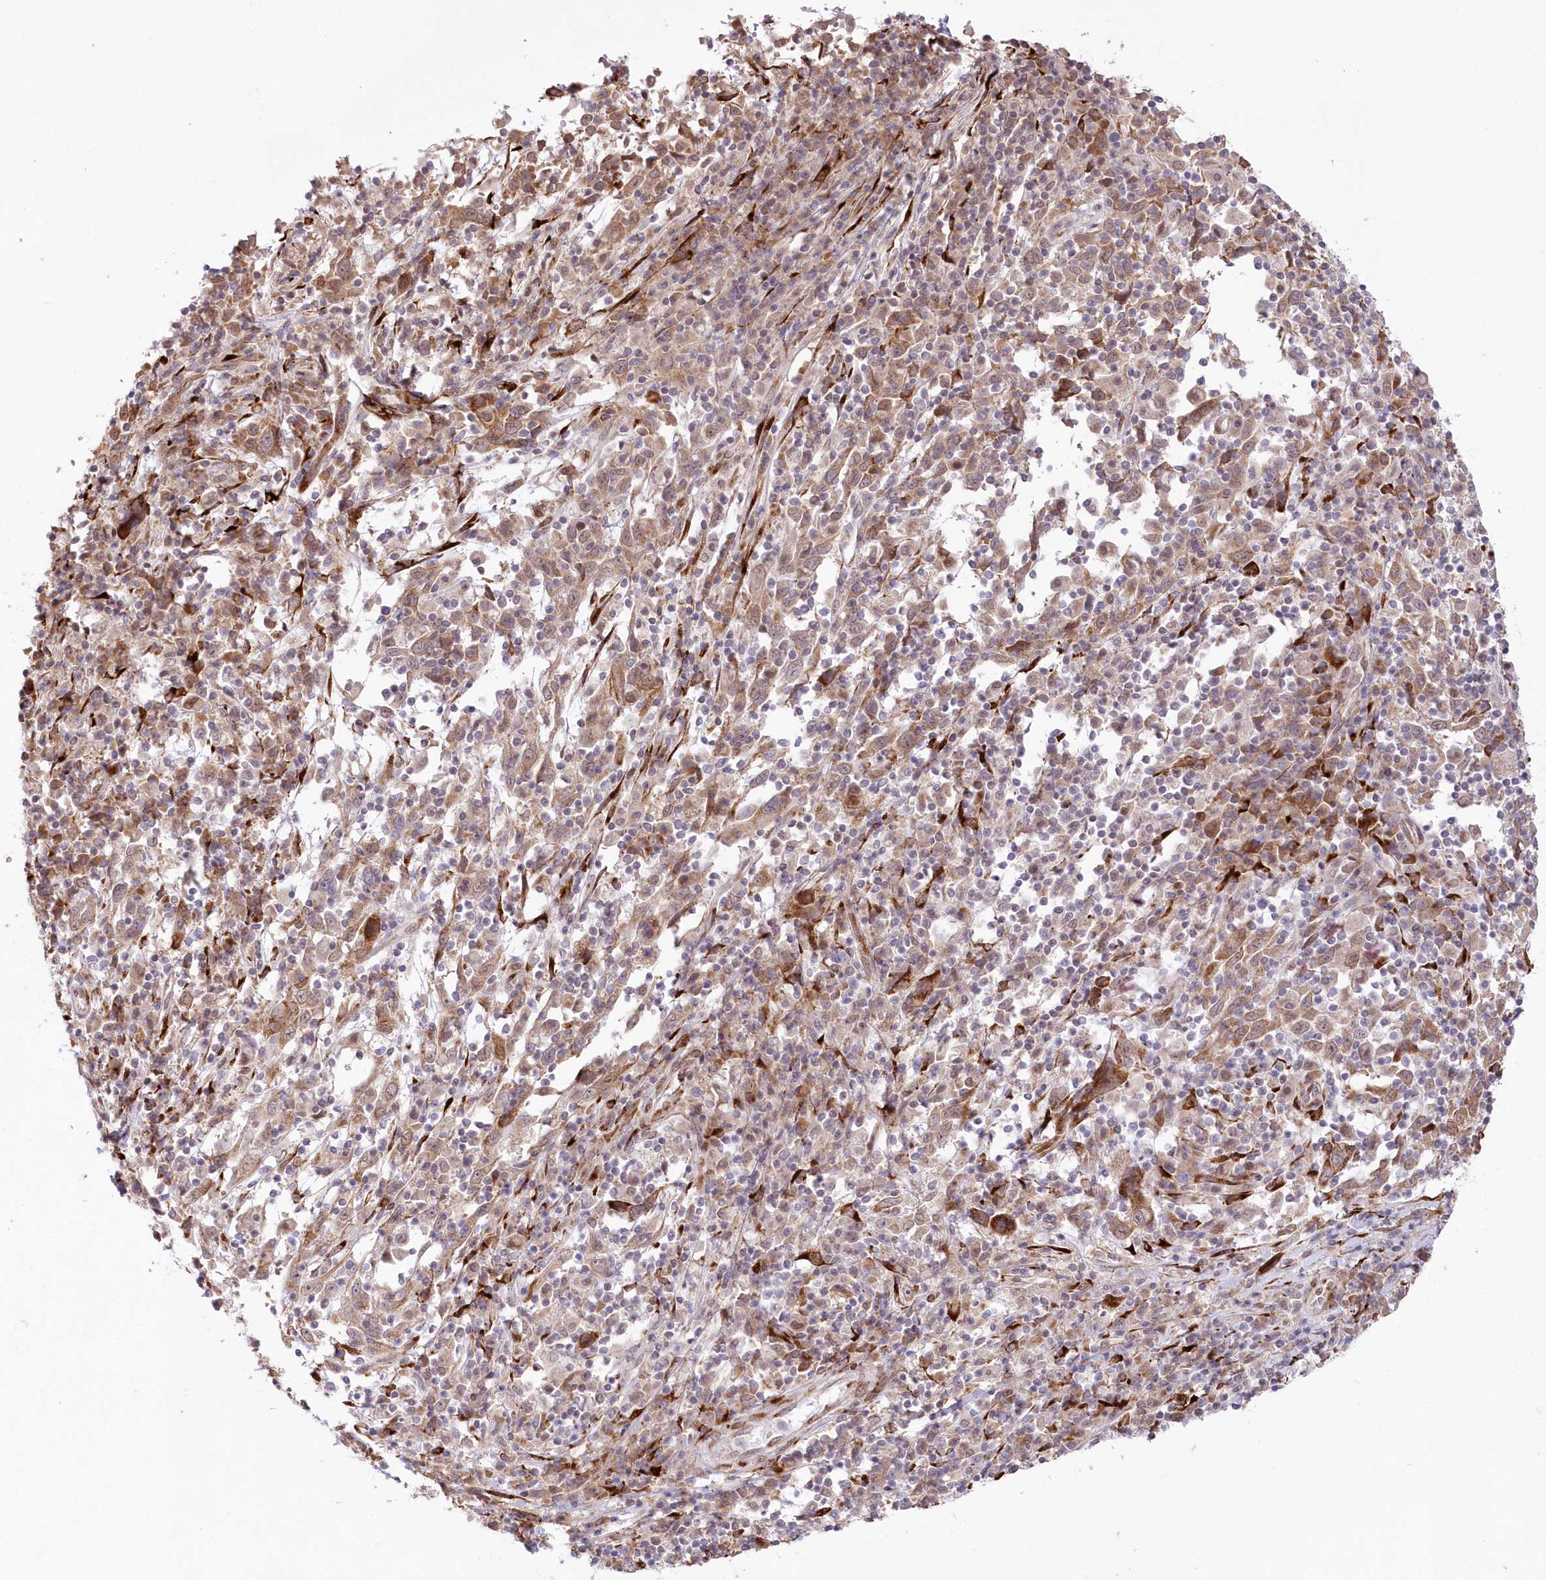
{"staining": {"intensity": "strong", "quantity": "25%-75%", "location": "cytoplasmic/membranous"}, "tissue": "cervical cancer", "cell_type": "Tumor cells", "image_type": "cancer", "snomed": [{"axis": "morphology", "description": "Squamous cell carcinoma, NOS"}, {"axis": "topography", "description": "Cervix"}], "caption": "A high amount of strong cytoplasmic/membranous staining is appreciated in approximately 25%-75% of tumor cells in cervical cancer tissue. Nuclei are stained in blue.", "gene": "LDB1", "patient": {"sex": "female", "age": 46}}